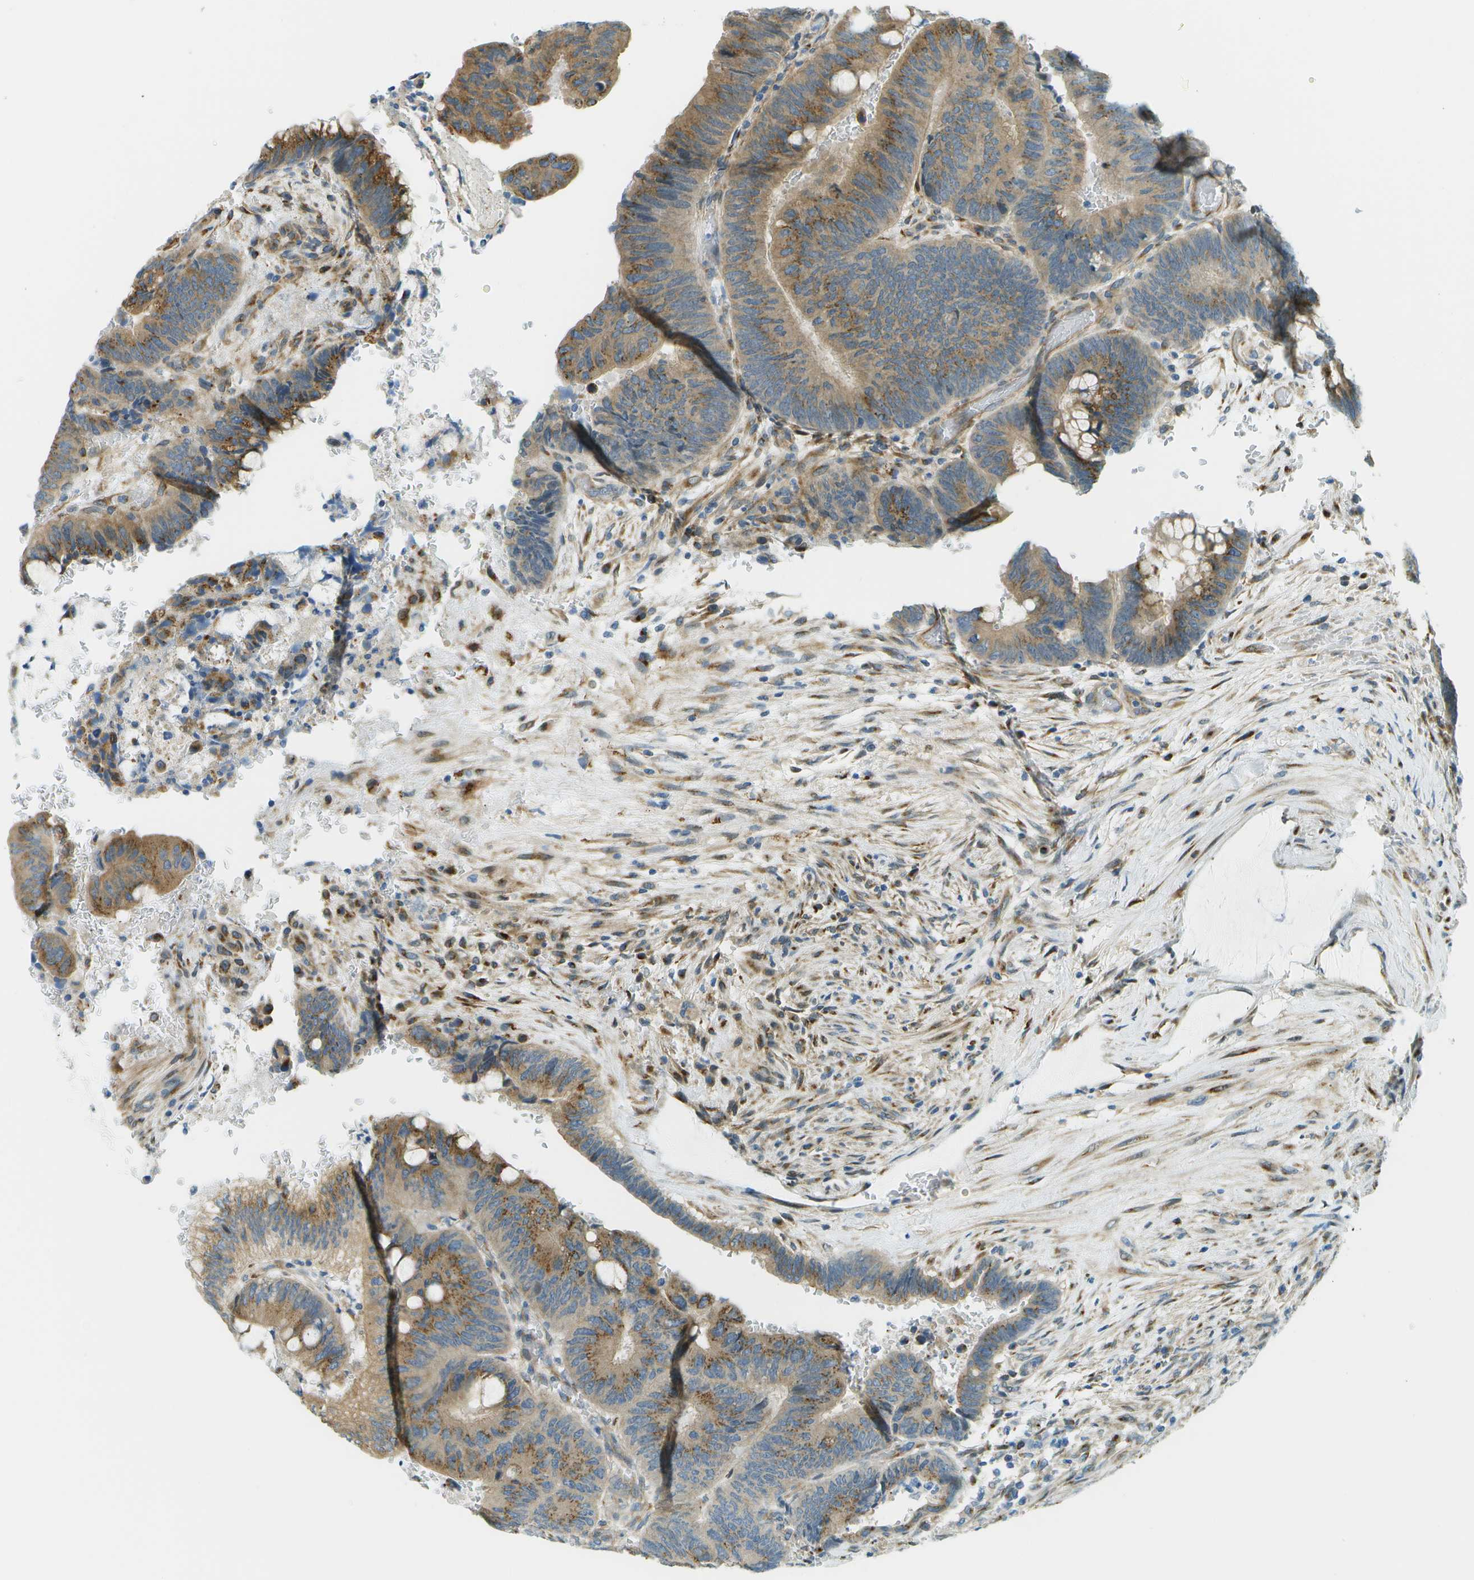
{"staining": {"intensity": "moderate", "quantity": ">75%", "location": "cytoplasmic/membranous"}, "tissue": "colorectal cancer", "cell_type": "Tumor cells", "image_type": "cancer", "snomed": [{"axis": "morphology", "description": "Normal tissue, NOS"}, {"axis": "morphology", "description": "Adenocarcinoma, NOS"}, {"axis": "topography", "description": "Rectum"}], "caption": "Colorectal cancer (adenocarcinoma) tissue reveals moderate cytoplasmic/membranous positivity in approximately >75% of tumor cells The protein is stained brown, and the nuclei are stained in blue (DAB IHC with brightfield microscopy, high magnification).", "gene": "ACBD3", "patient": {"sex": "male", "age": 92}}